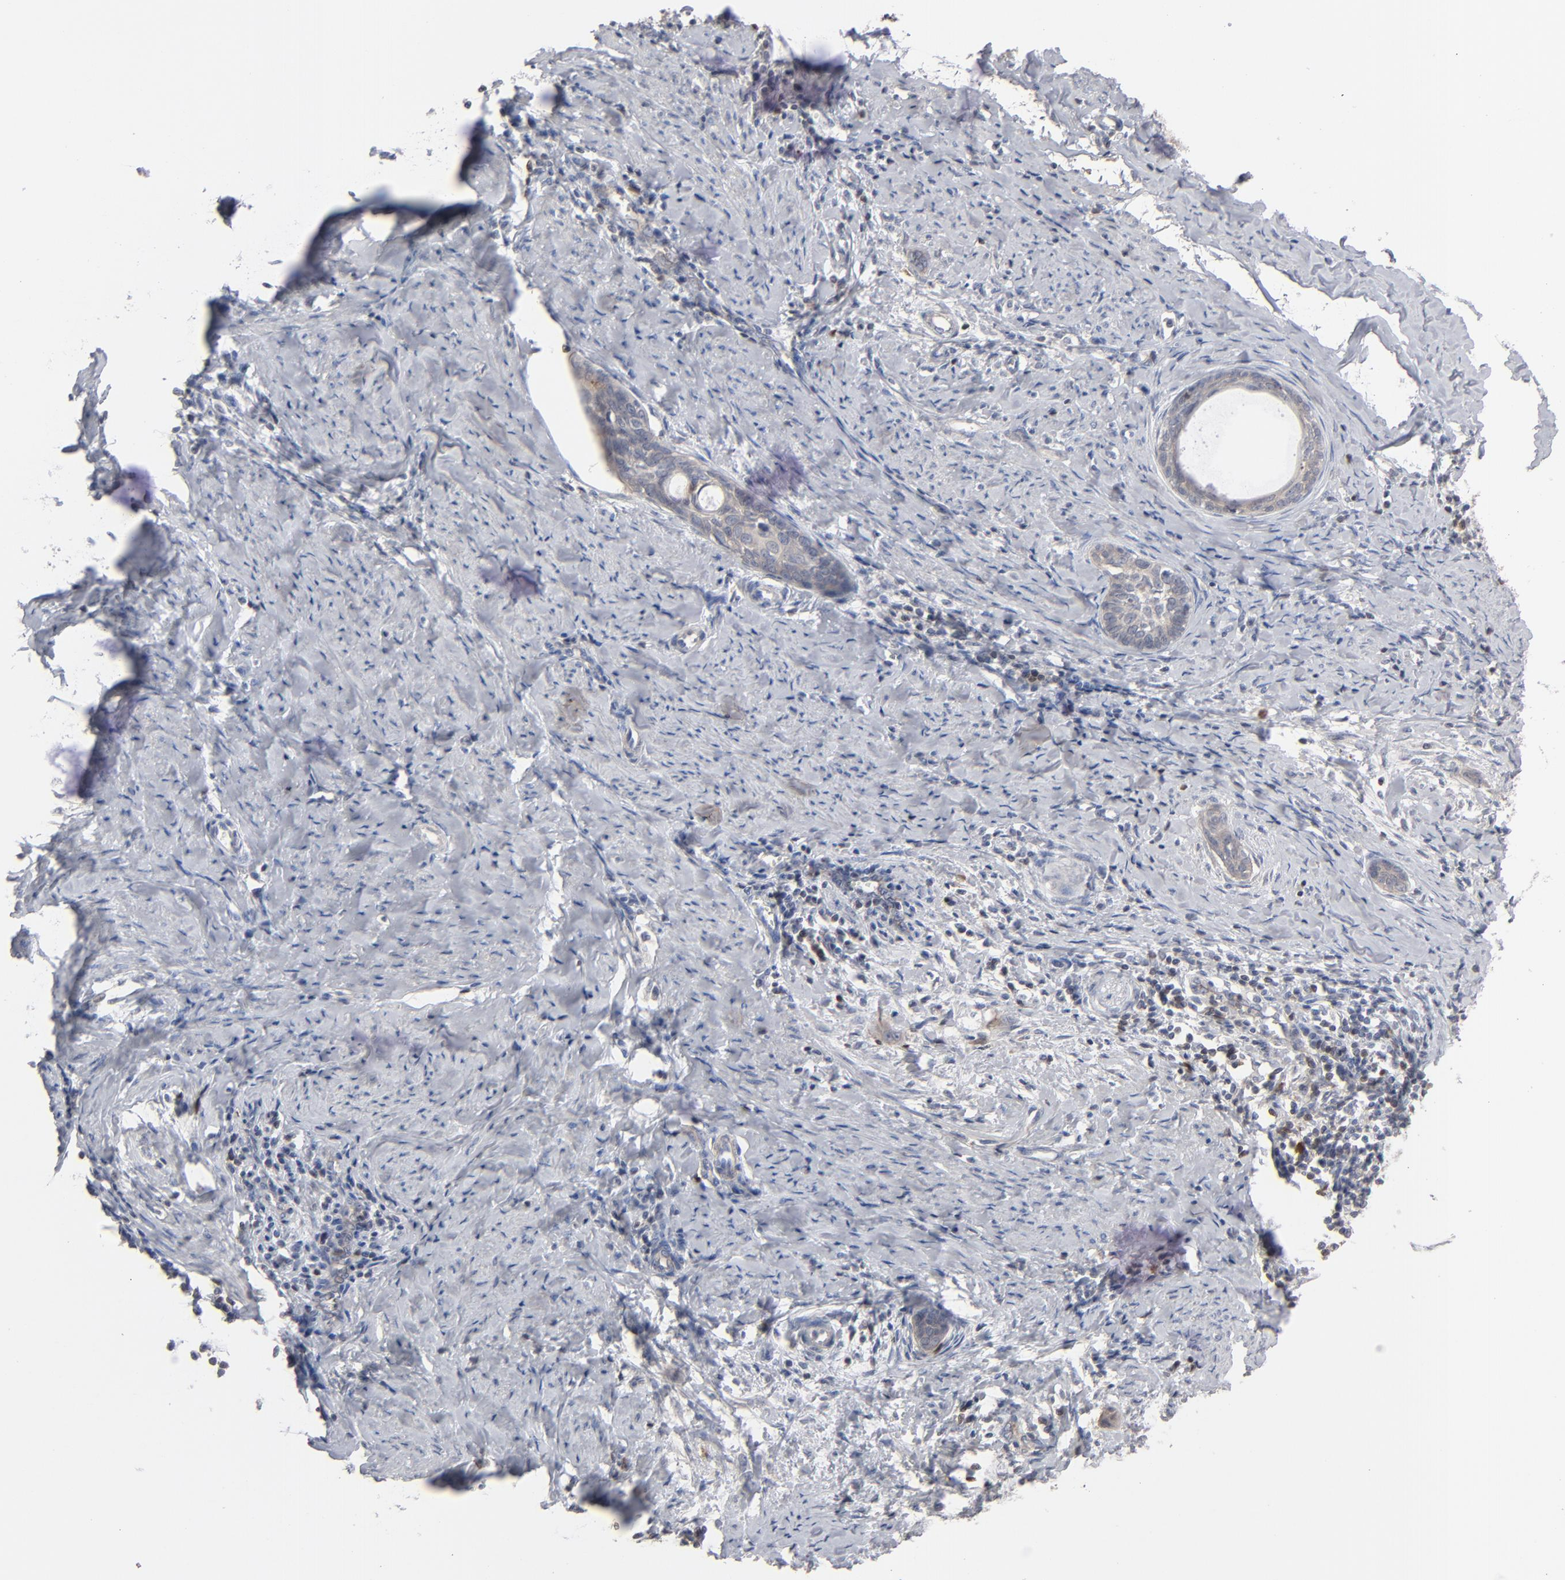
{"staining": {"intensity": "negative", "quantity": "none", "location": "none"}, "tissue": "cervical cancer", "cell_type": "Tumor cells", "image_type": "cancer", "snomed": [{"axis": "morphology", "description": "Squamous cell carcinoma, NOS"}, {"axis": "topography", "description": "Cervix"}], "caption": "Human cervical cancer (squamous cell carcinoma) stained for a protein using IHC reveals no expression in tumor cells.", "gene": "STAT4", "patient": {"sex": "female", "age": 33}}